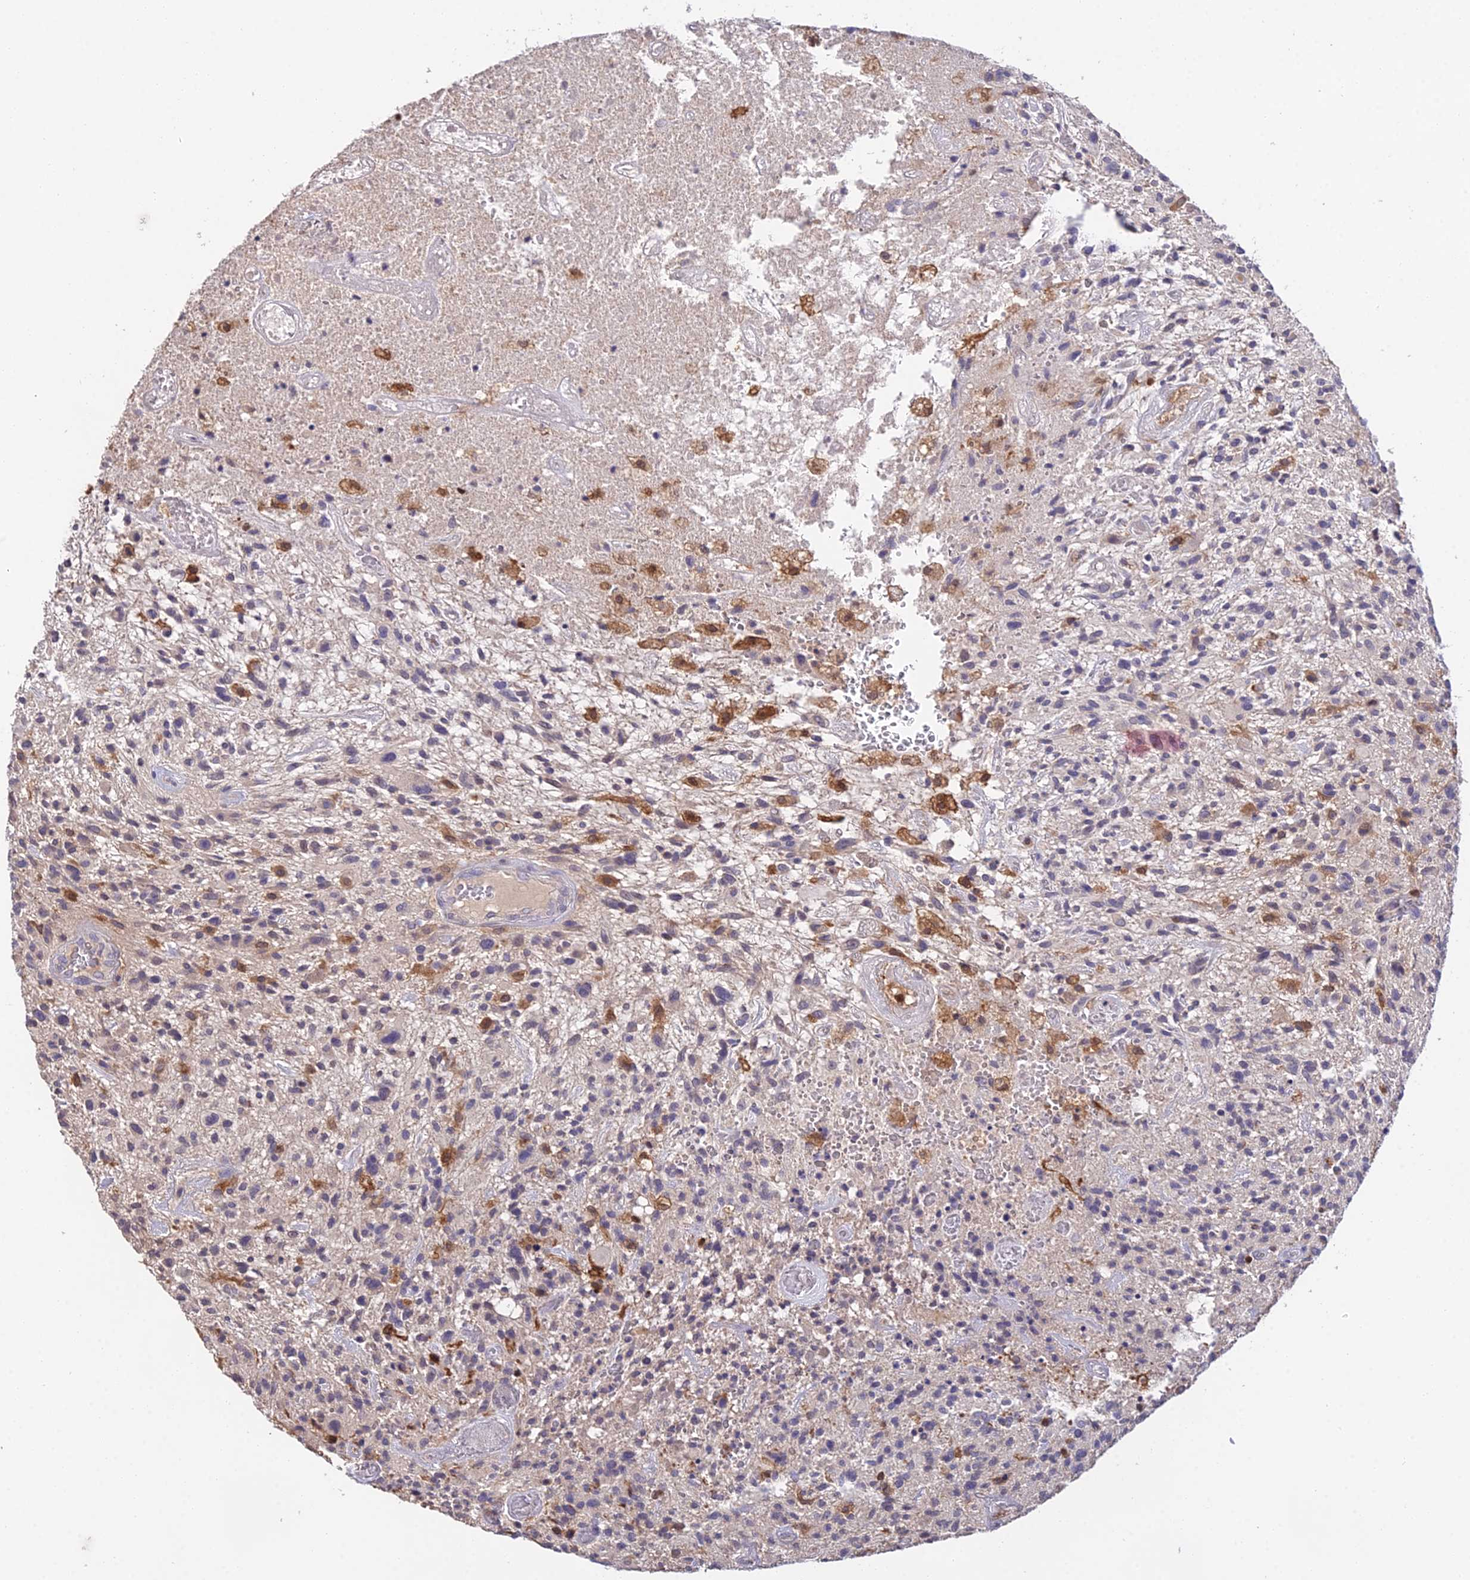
{"staining": {"intensity": "negative", "quantity": "none", "location": "none"}, "tissue": "glioma", "cell_type": "Tumor cells", "image_type": "cancer", "snomed": [{"axis": "morphology", "description": "Glioma, malignant, High grade"}, {"axis": "topography", "description": "Brain"}], "caption": "Human glioma stained for a protein using immunohistochemistry (IHC) shows no expression in tumor cells.", "gene": "FBP1", "patient": {"sex": "male", "age": 47}}